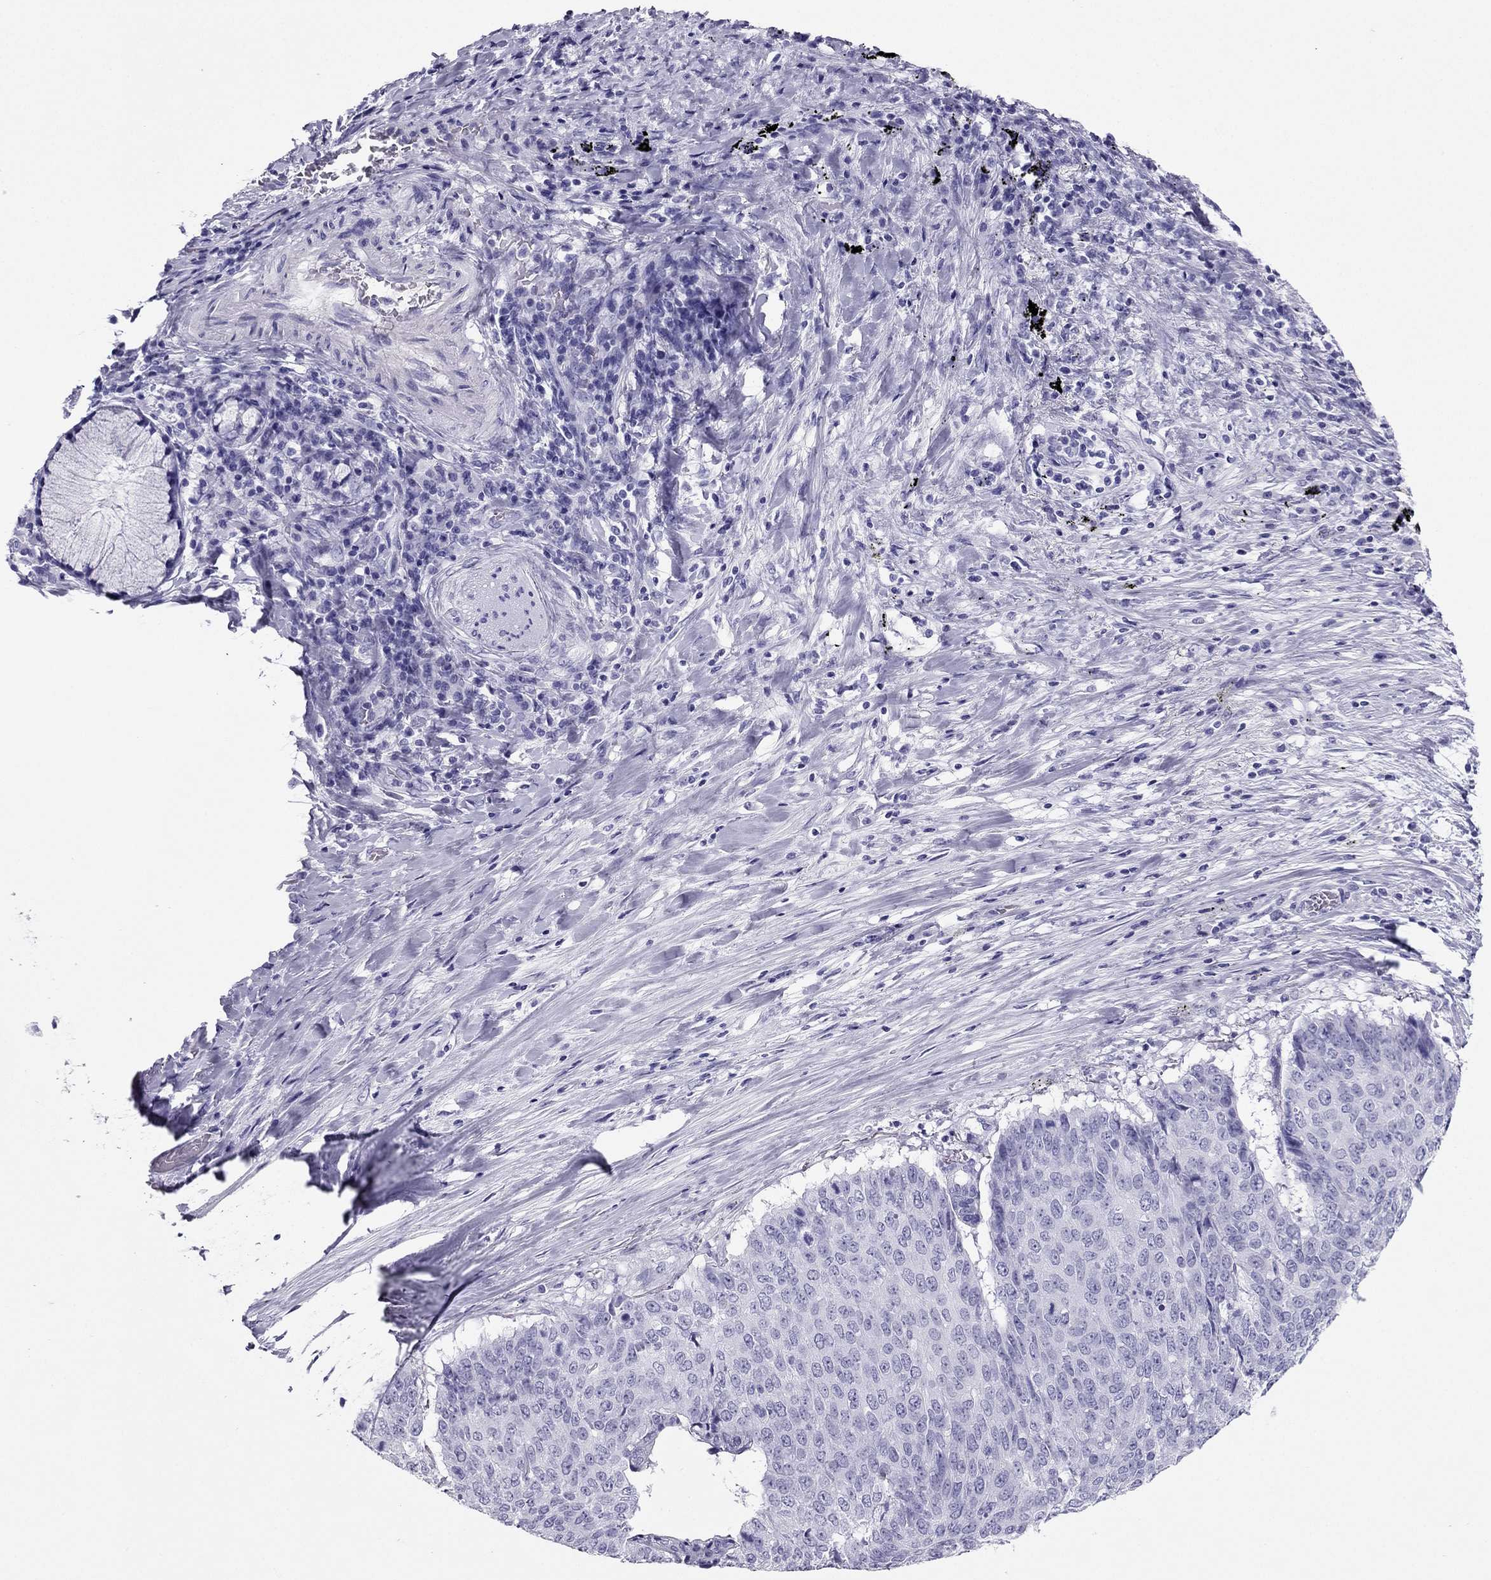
{"staining": {"intensity": "negative", "quantity": "none", "location": "none"}, "tissue": "lung cancer", "cell_type": "Tumor cells", "image_type": "cancer", "snomed": [{"axis": "morphology", "description": "Normal tissue, NOS"}, {"axis": "morphology", "description": "Squamous cell carcinoma, NOS"}, {"axis": "topography", "description": "Bronchus"}, {"axis": "topography", "description": "Lung"}], "caption": "An image of human squamous cell carcinoma (lung) is negative for staining in tumor cells. Nuclei are stained in blue.", "gene": "PDE6A", "patient": {"sex": "male", "age": 64}}